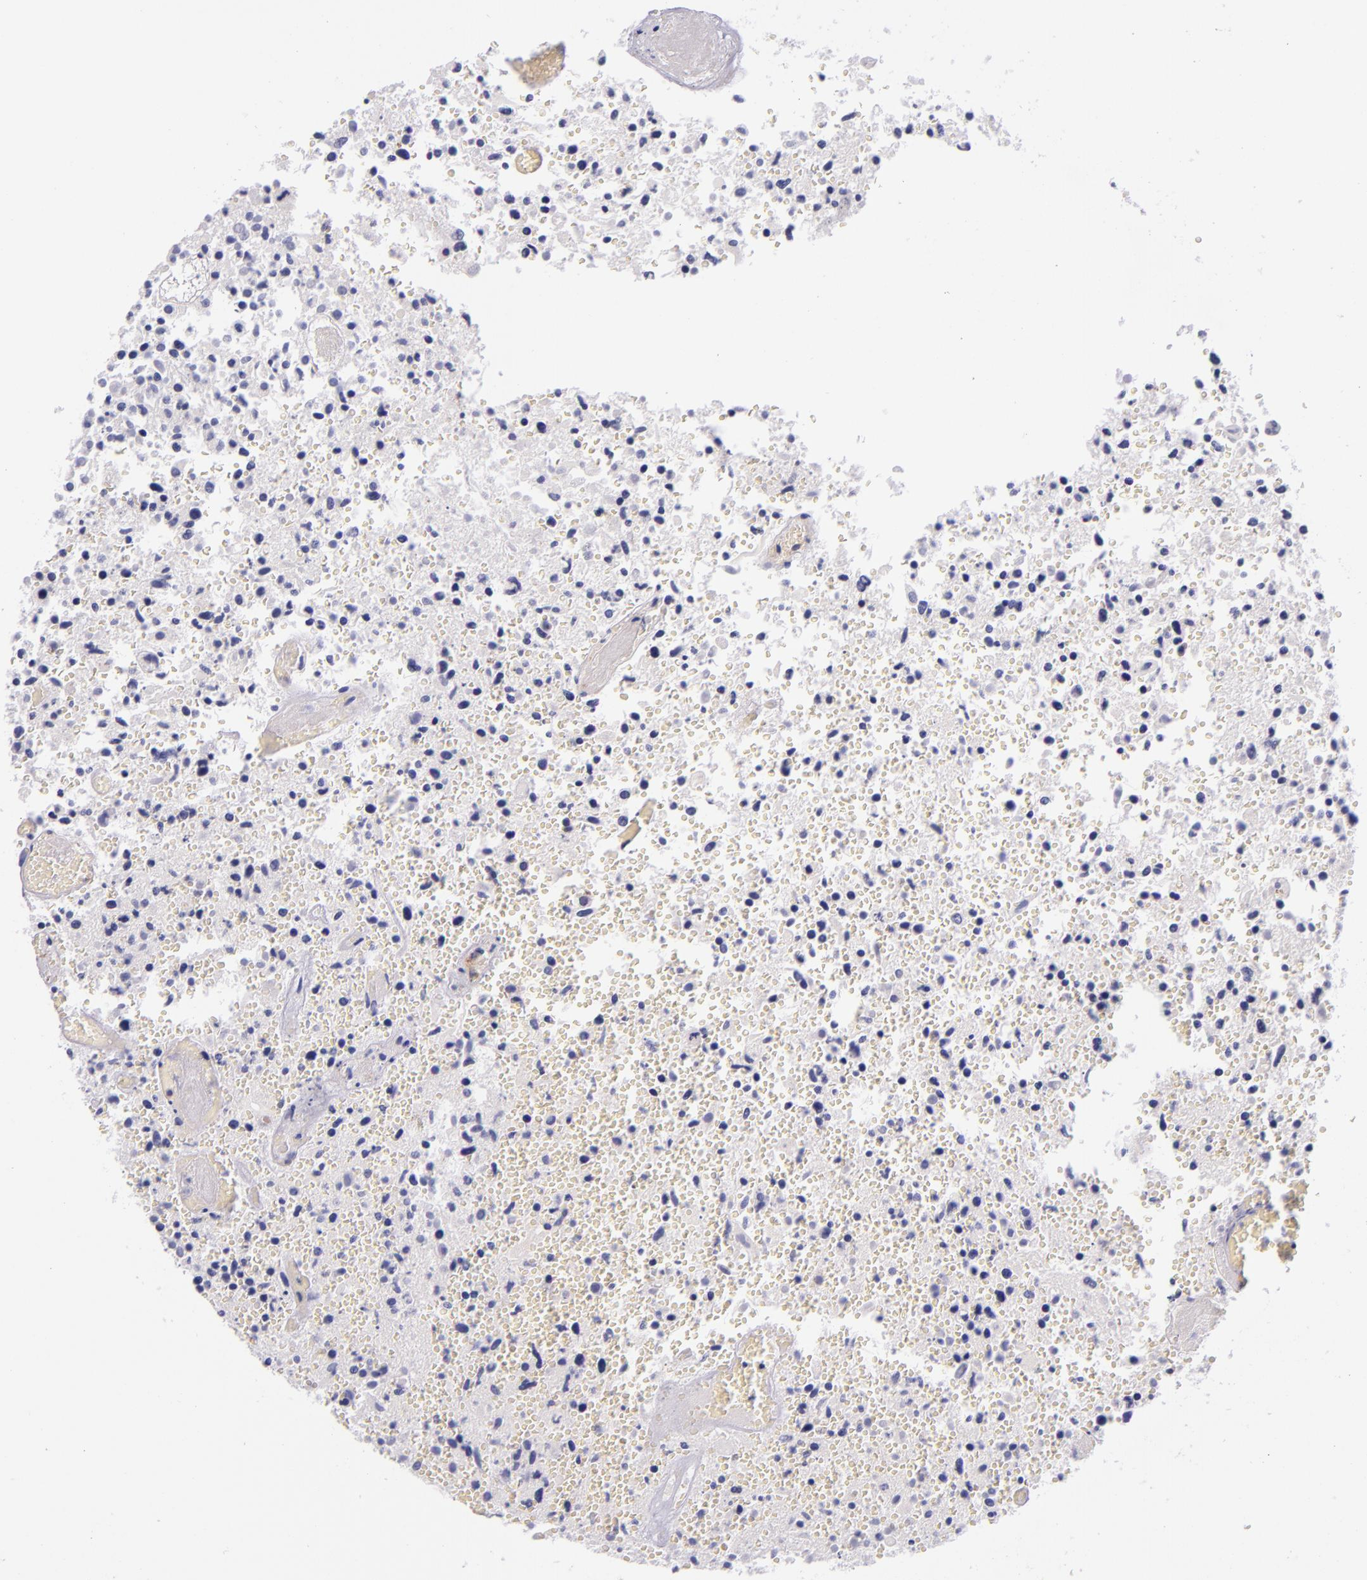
{"staining": {"intensity": "negative", "quantity": "none", "location": "none"}, "tissue": "glioma", "cell_type": "Tumor cells", "image_type": "cancer", "snomed": [{"axis": "morphology", "description": "Glioma, malignant, High grade"}, {"axis": "topography", "description": "Brain"}], "caption": "This is an immunohistochemistry photomicrograph of human malignant glioma (high-grade). There is no expression in tumor cells.", "gene": "NOS3", "patient": {"sex": "male", "age": 72}}